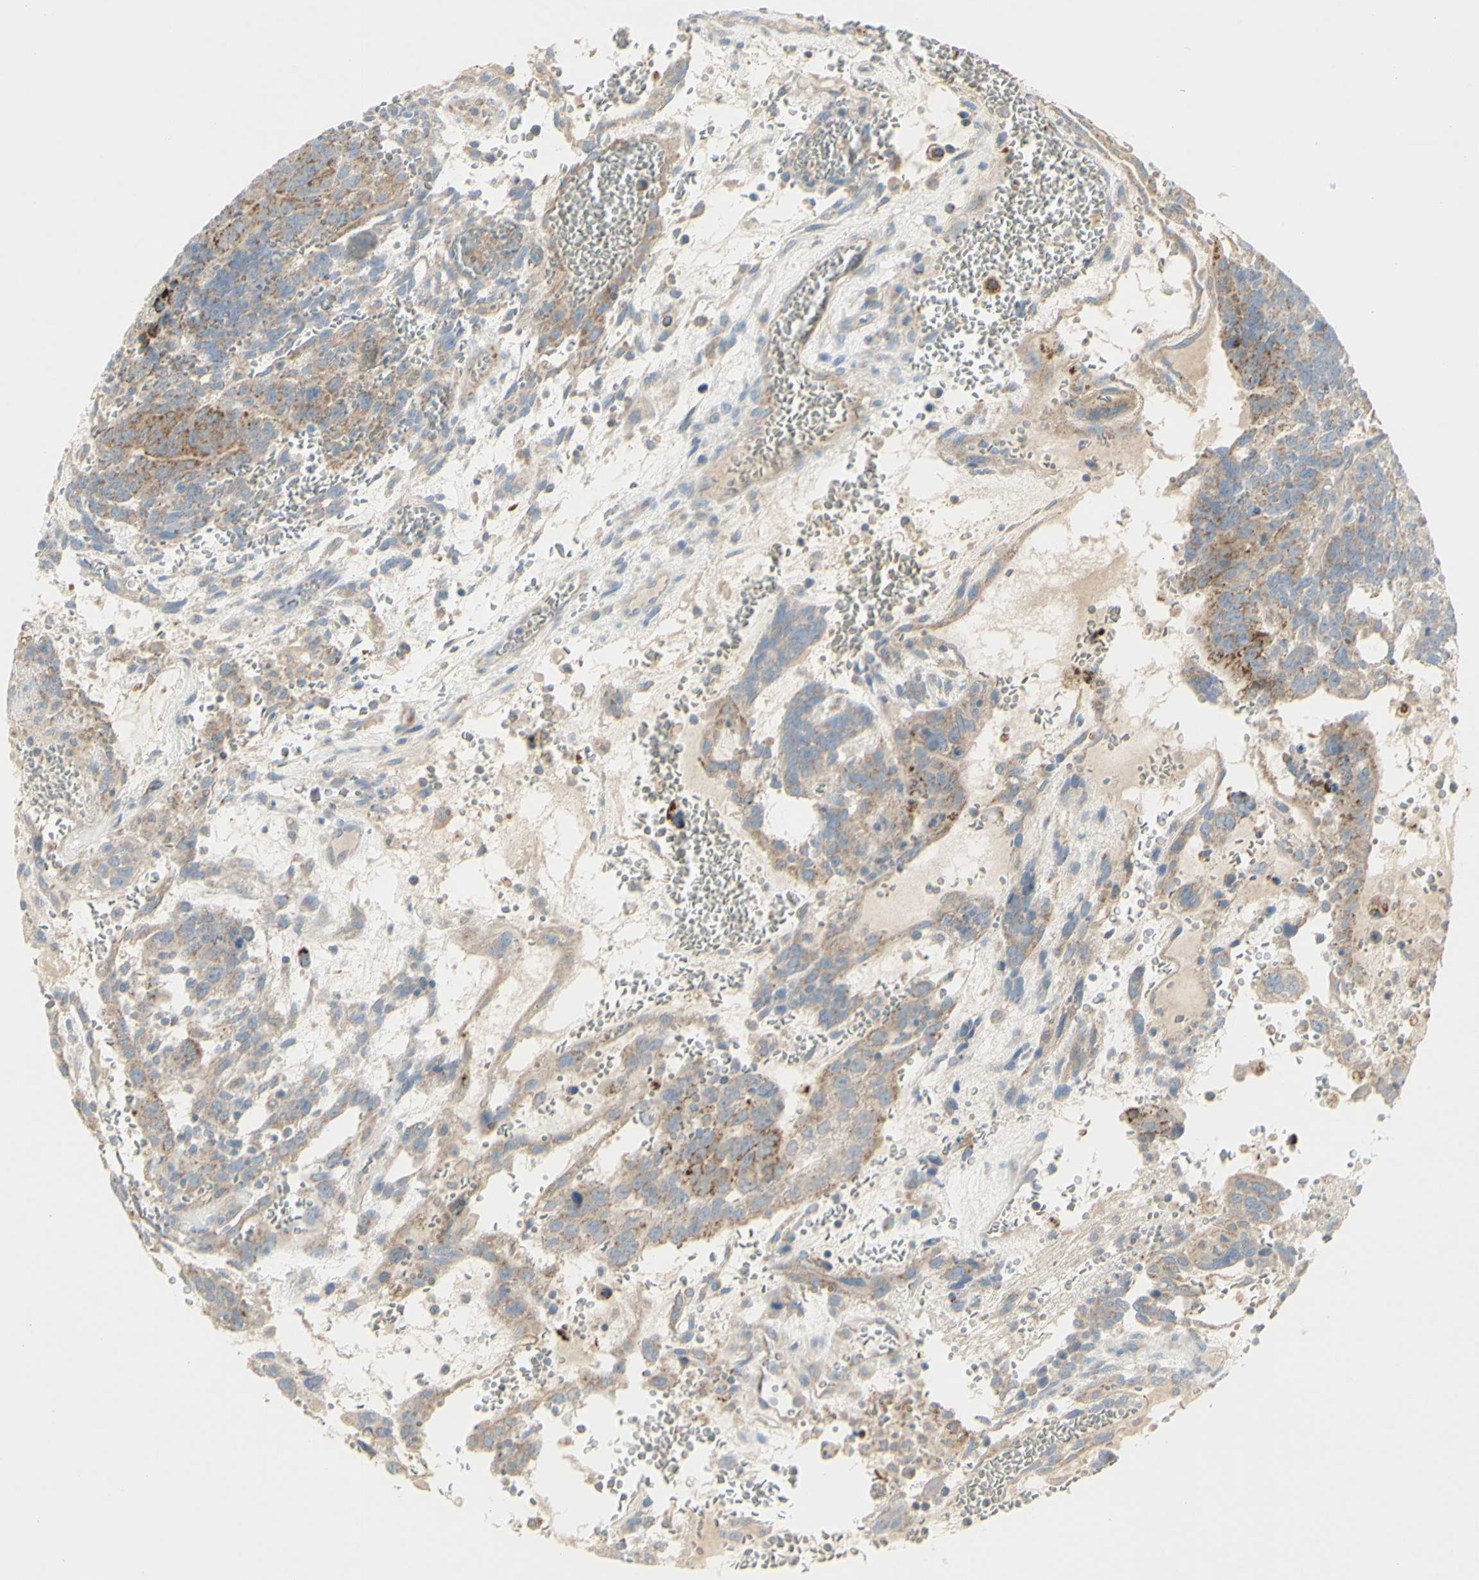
{"staining": {"intensity": "moderate", "quantity": "25%-75%", "location": "cytoplasmic/membranous"}, "tissue": "testis cancer", "cell_type": "Tumor cells", "image_type": "cancer", "snomed": [{"axis": "morphology", "description": "Seminoma, NOS"}, {"axis": "morphology", "description": "Carcinoma, Embryonal, NOS"}, {"axis": "topography", "description": "Testis"}], "caption": "The photomicrograph shows staining of testis cancer (embryonal carcinoma), revealing moderate cytoplasmic/membranous protein expression (brown color) within tumor cells.", "gene": "CNTNAP1", "patient": {"sex": "male", "age": 52}}